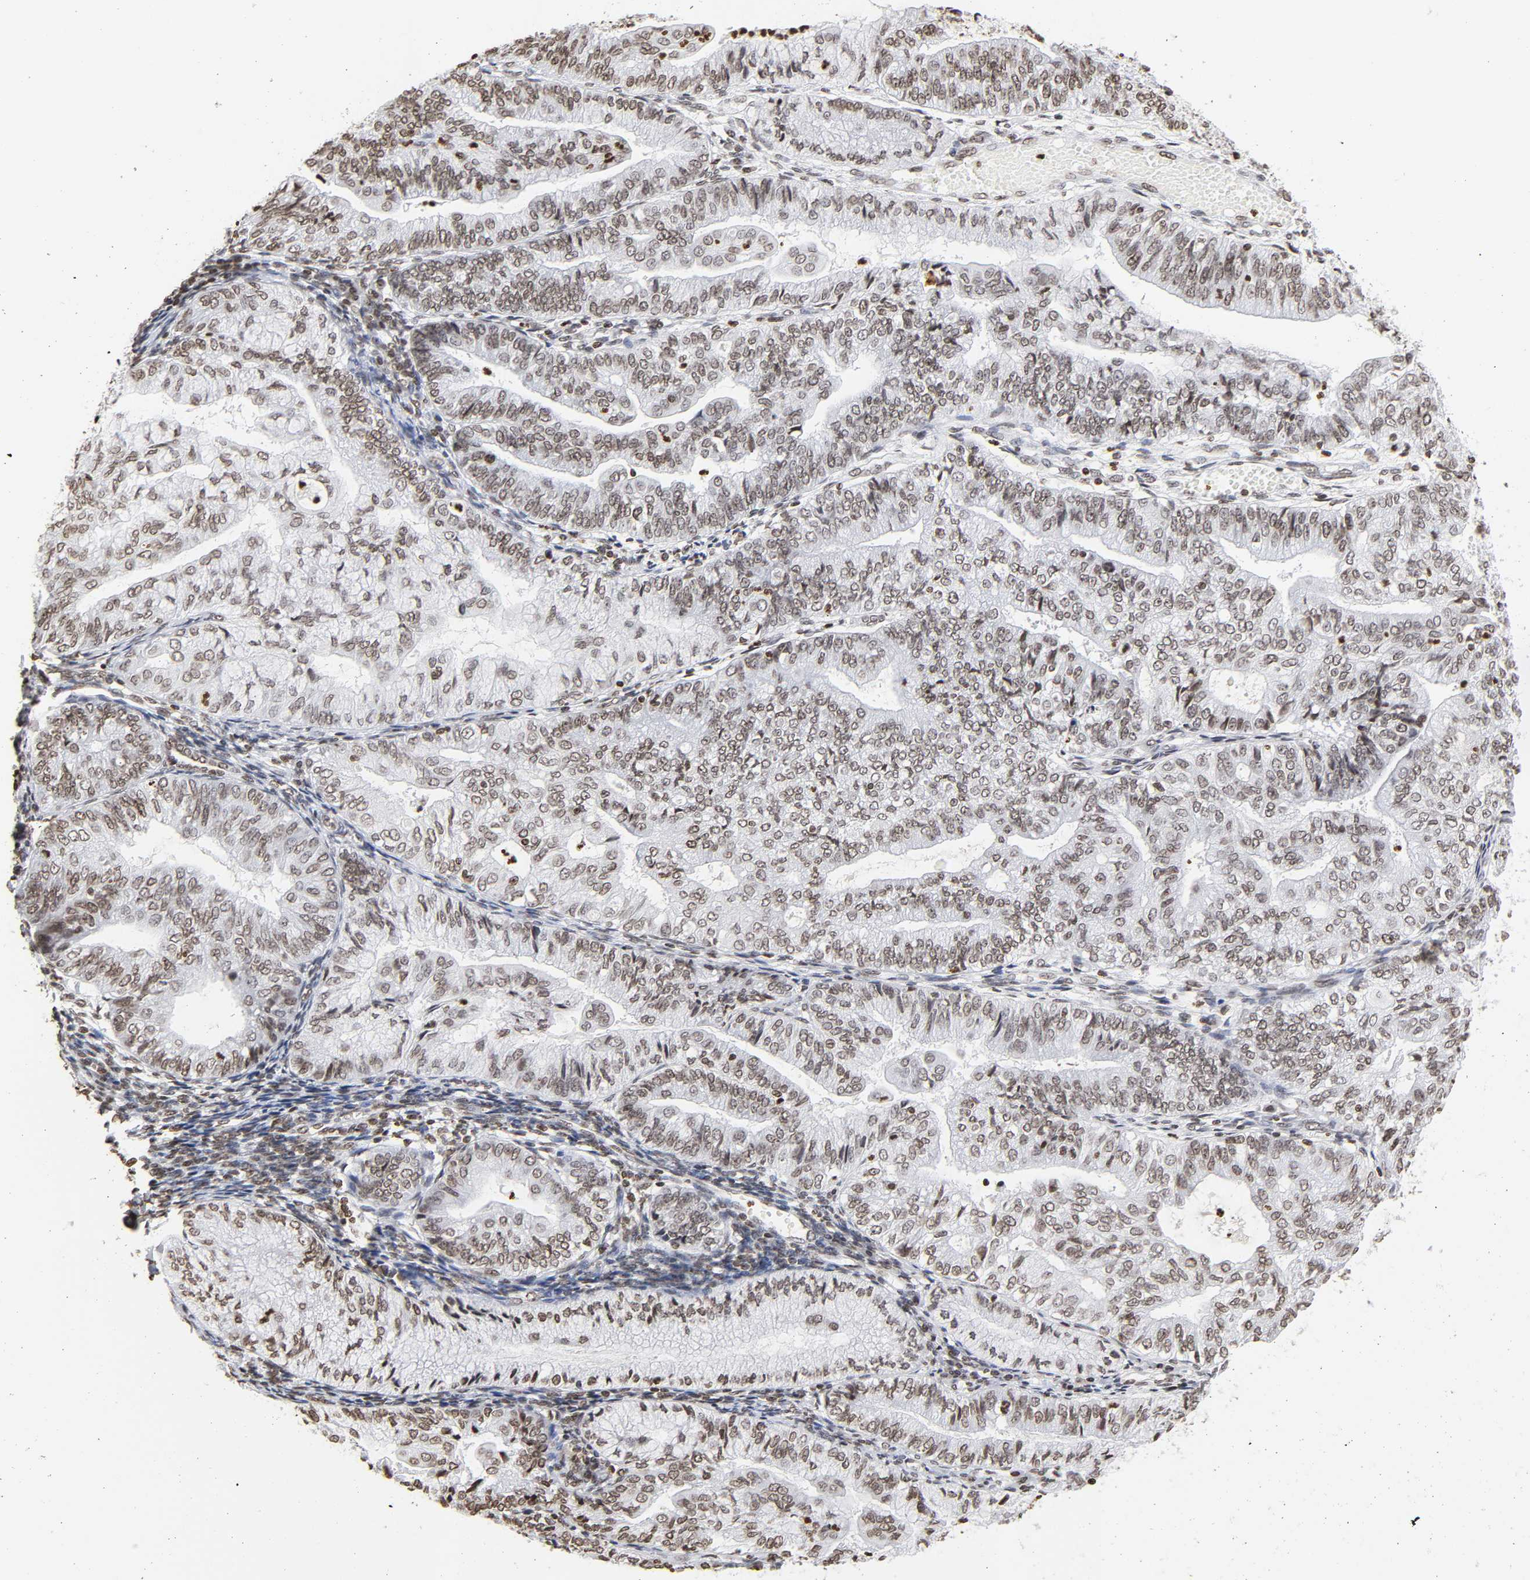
{"staining": {"intensity": "weak", "quantity": ">75%", "location": "nuclear"}, "tissue": "endometrial cancer", "cell_type": "Tumor cells", "image_type": "cancer", "snomed": [{"axis": "morphology", "description": "Adenocarcinoma, NOS"}, {"axis": "topography", "description": "Endometrium"}], "caption": "Endometrial adenocarcinoma stained with DAB (3,3'-diaminobenzidine) immunohistochemistry (IHC) demonstrates low levels of weak nuclear staining in approximately >75% of tumor cells.", "gene": "H2AC12", "patient": {"sex": "female", "age": 59}}